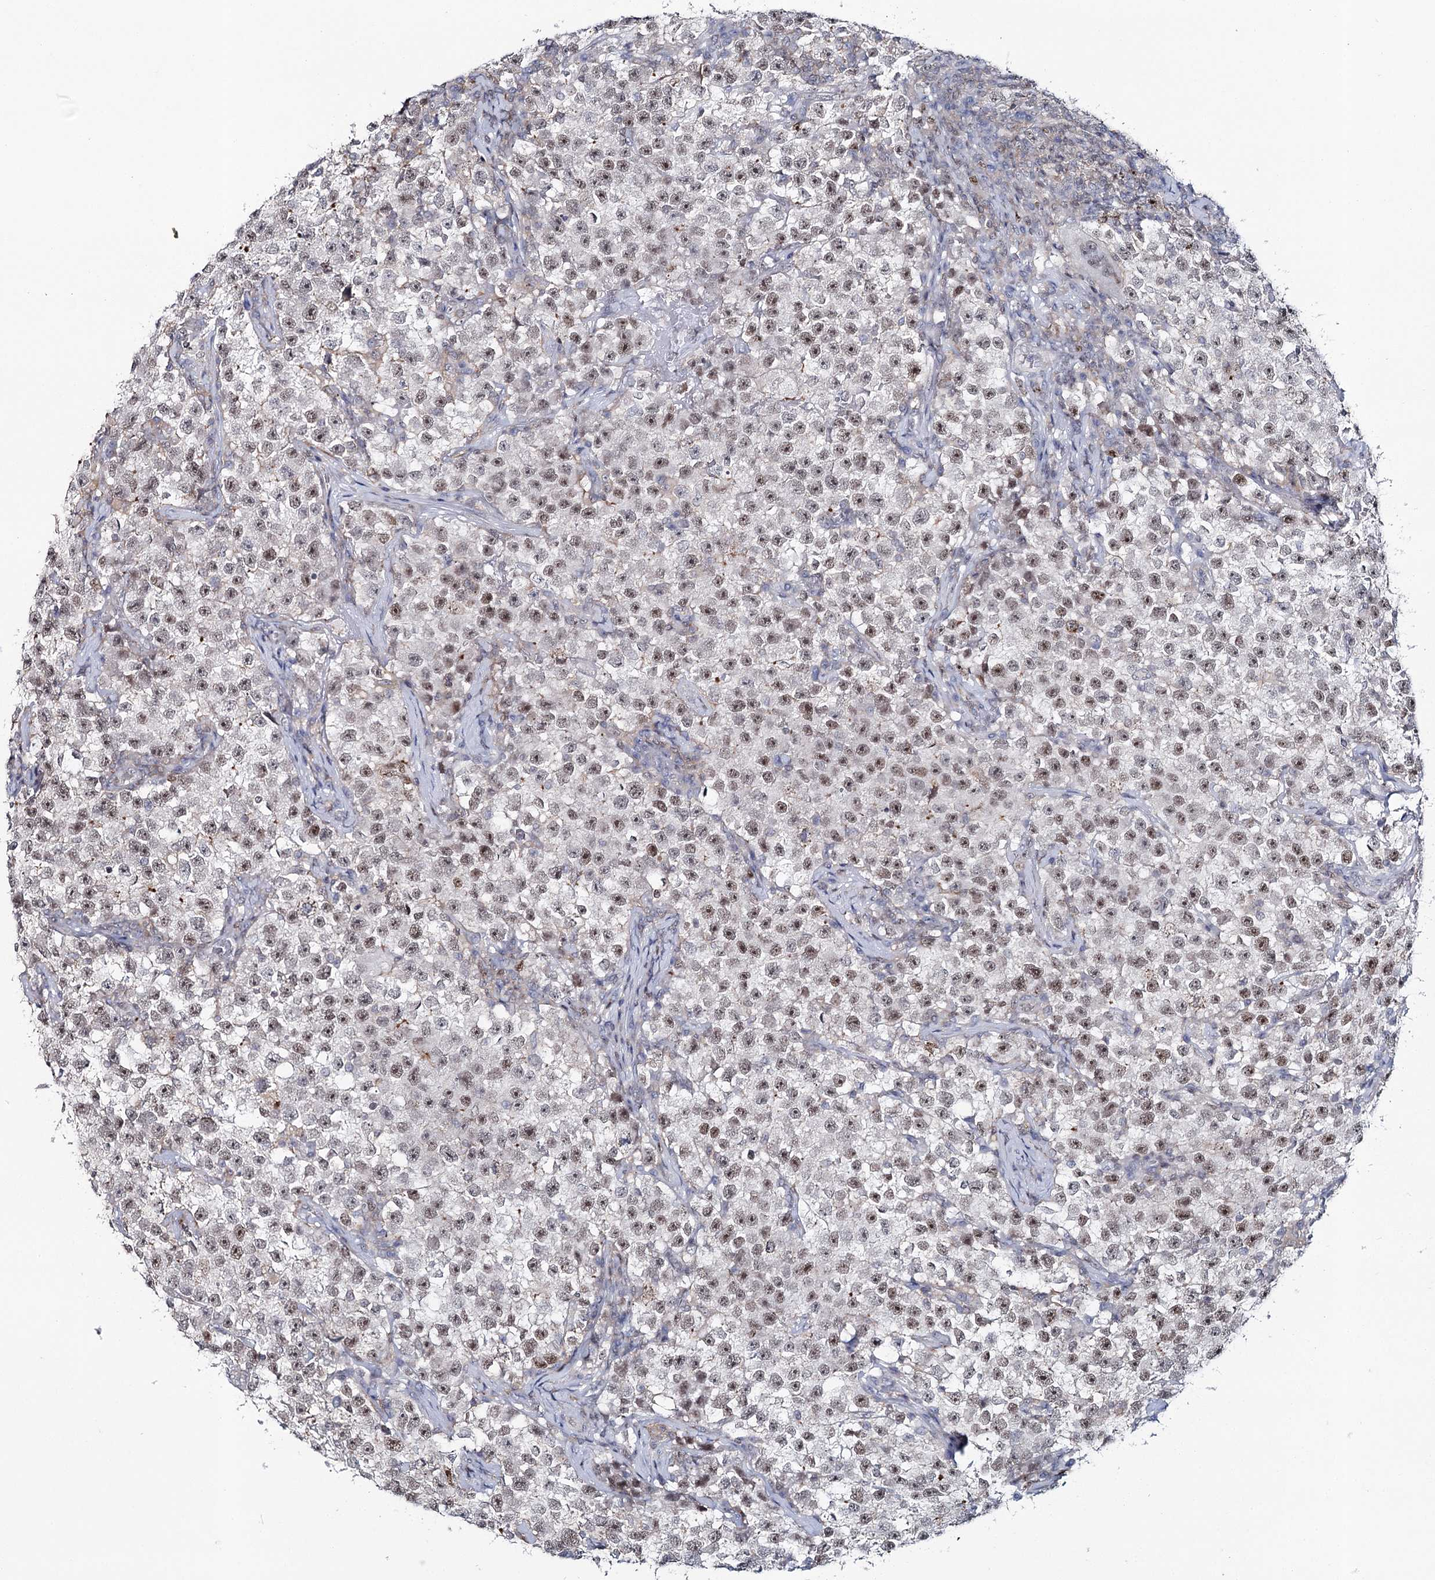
{"staining": {"intensity": "weak", "quantity": "25%-75%", "location": "nuclear"}, "tissue": "testis cancer", "cell_type": "Tumor cells", "image_type": "cancer", "snomed": [{"axis": "morphology", "description": "Seminoma, NOS"}, {"axis": "topography", "description": "Testis"}], "caption": "A brown stain labels weak nuclear positivity of a protein in testis cancer (seminoma) tumor cells.", "gene": "ZC3H8", "patient": {"sex": "male", "age": 22}}